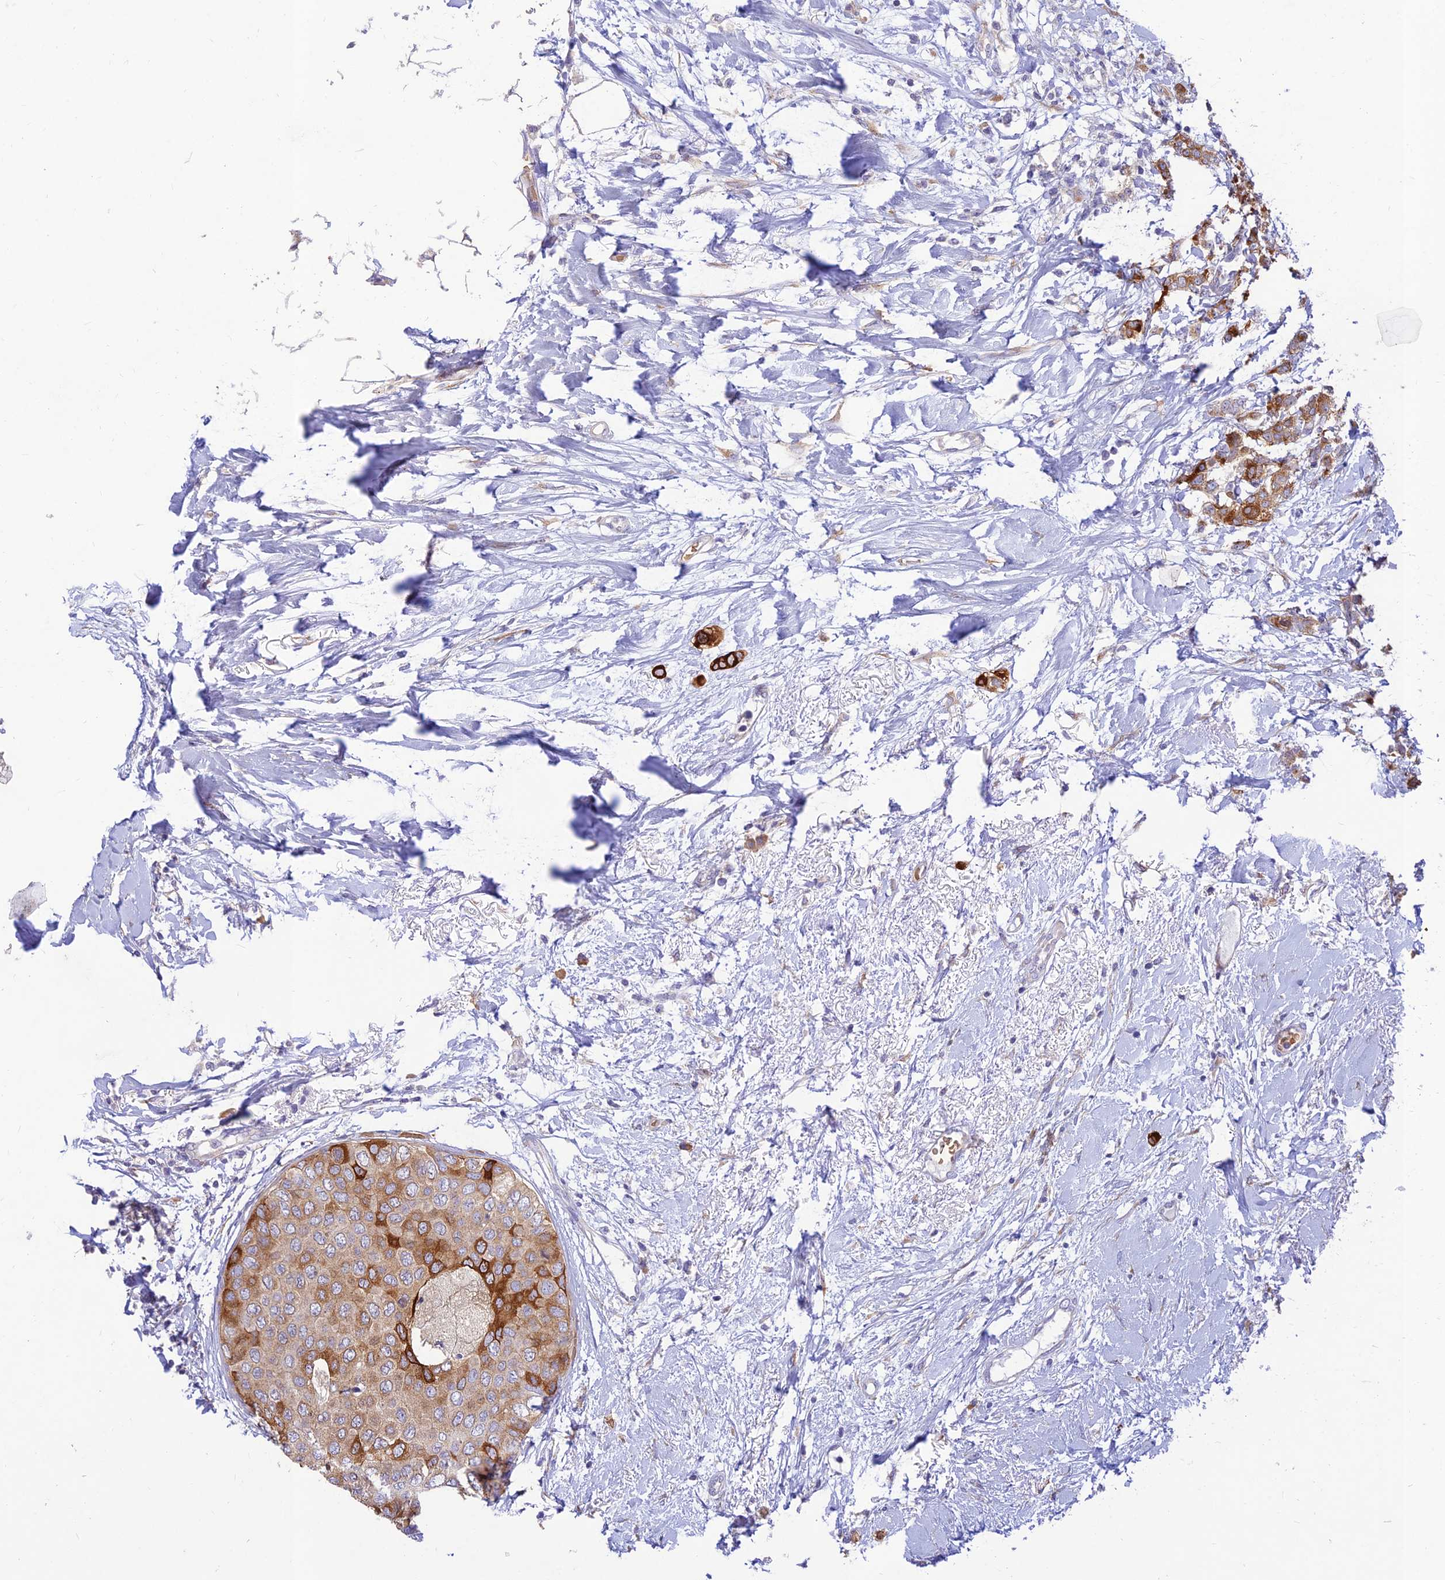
{"staining": {"intensity": "strong", "quantity": "<25%", "location": "cytoplasmic/membranous"}, "tissue": "breast cancer", "cell_type": "Tumor cells", "image_type": "cancer", "snomed": [{"axis": "morphology", "description": "Duct carcinoma"}, {"axis": "topography", "description": "Breast"}], "caption": "Brown immunohistochemical staining in infiltrating ductal carcinoma (breast) displays strong cytoplasmic/membranous expression in about <25% of tumor cells. The protein is shown in brown color, while the nuclei are stained blue.", "gene": "PPP1R11", "patient": {"sex": "female", "age": 72}}